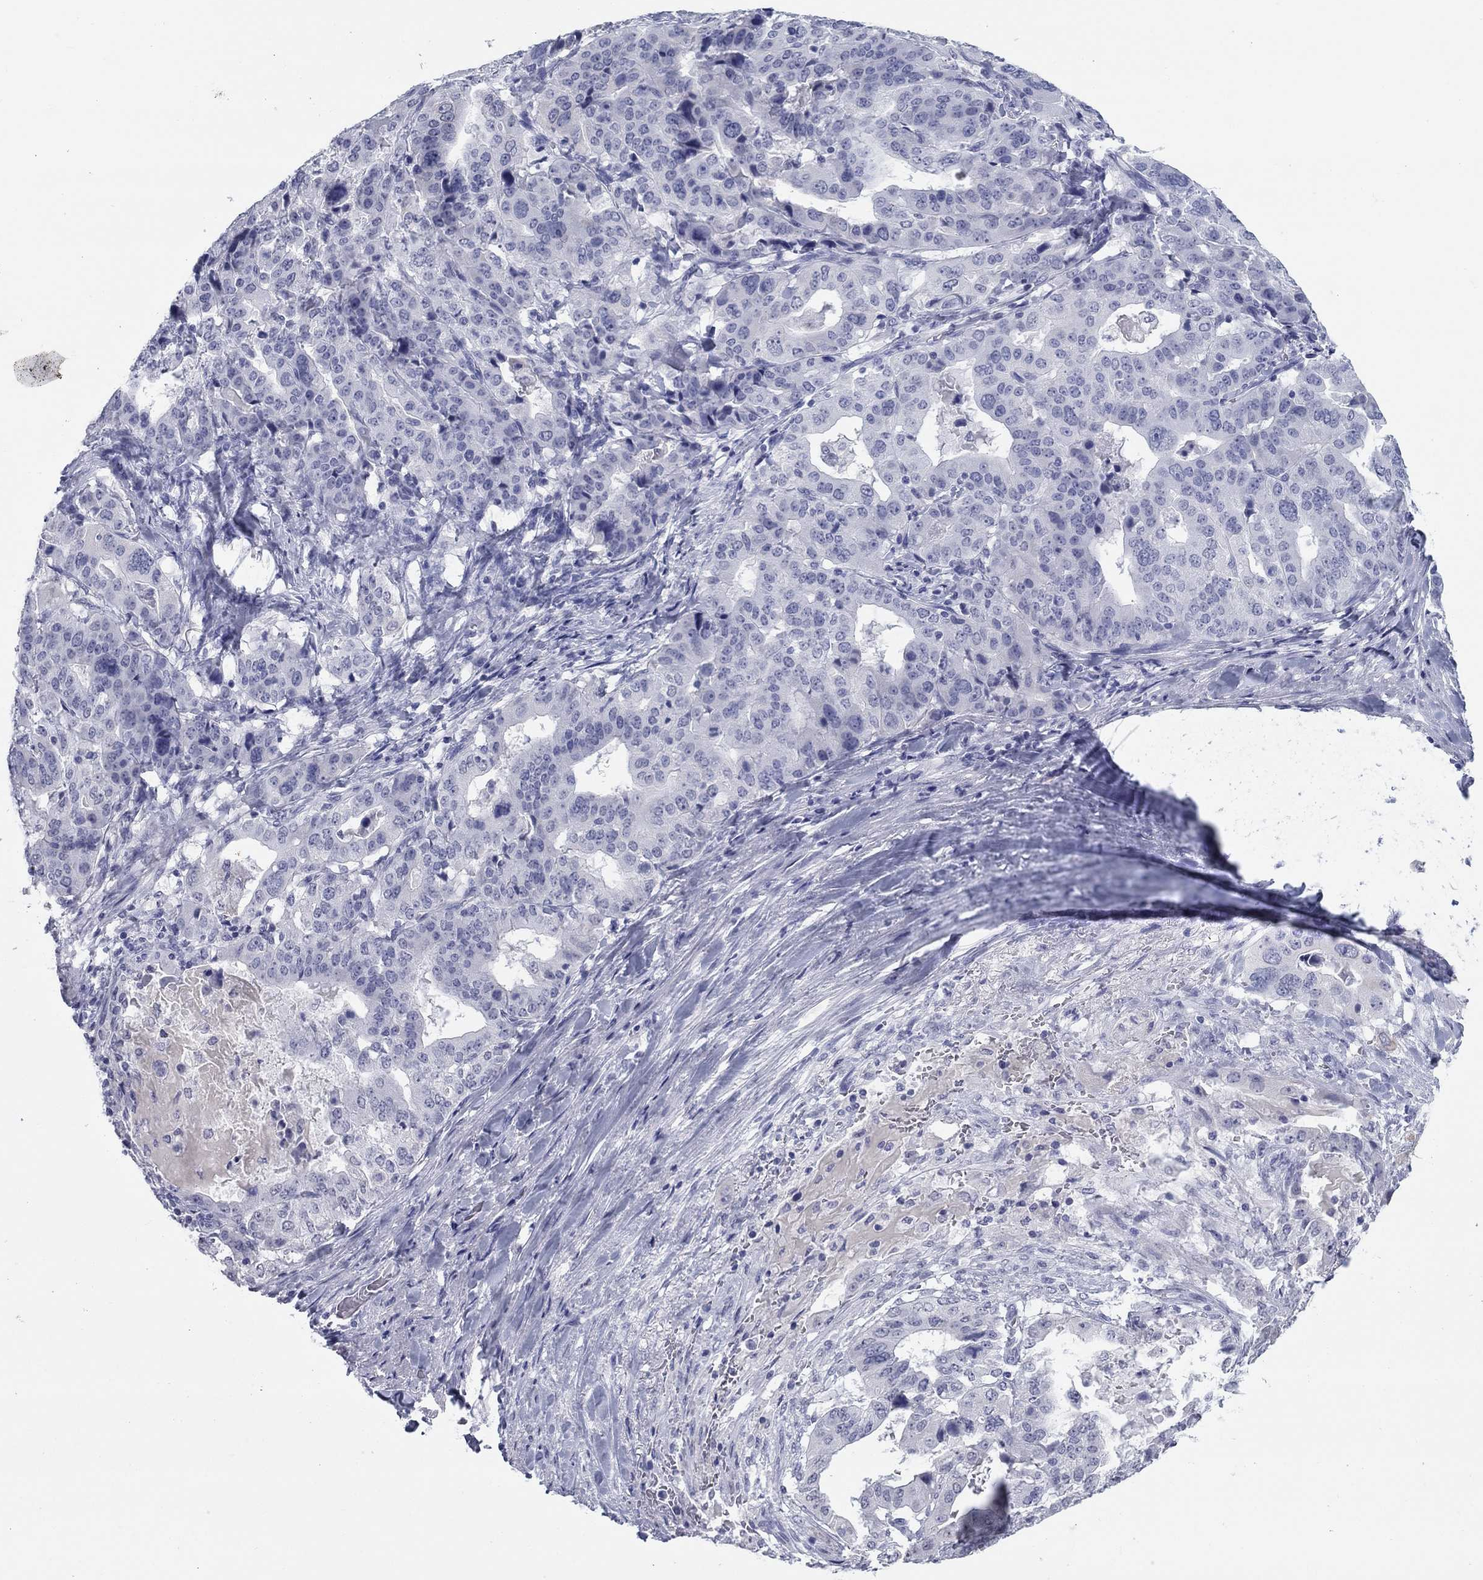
{"staining": {"intensity": "negative", "quantity": "none", "location": "none"}, "tissue": "stomach cancer", "cell_type": "Tumor cells", "image_type": "cancer", "snomed": [{"axis": "morphology", "description": "Adenocarcinoma, NOS"}, {"axis": "topography", "description": "Stomach"}], "caption": "High magnification brightfield microscopy of adenocarcinoma (stomach) stained with DAB (brown) and counterstained with hematoxylin (blue): tumor cells show no significant staining.", "gene": "KRT75", "patient": {"sex": "male", "age": 48}}